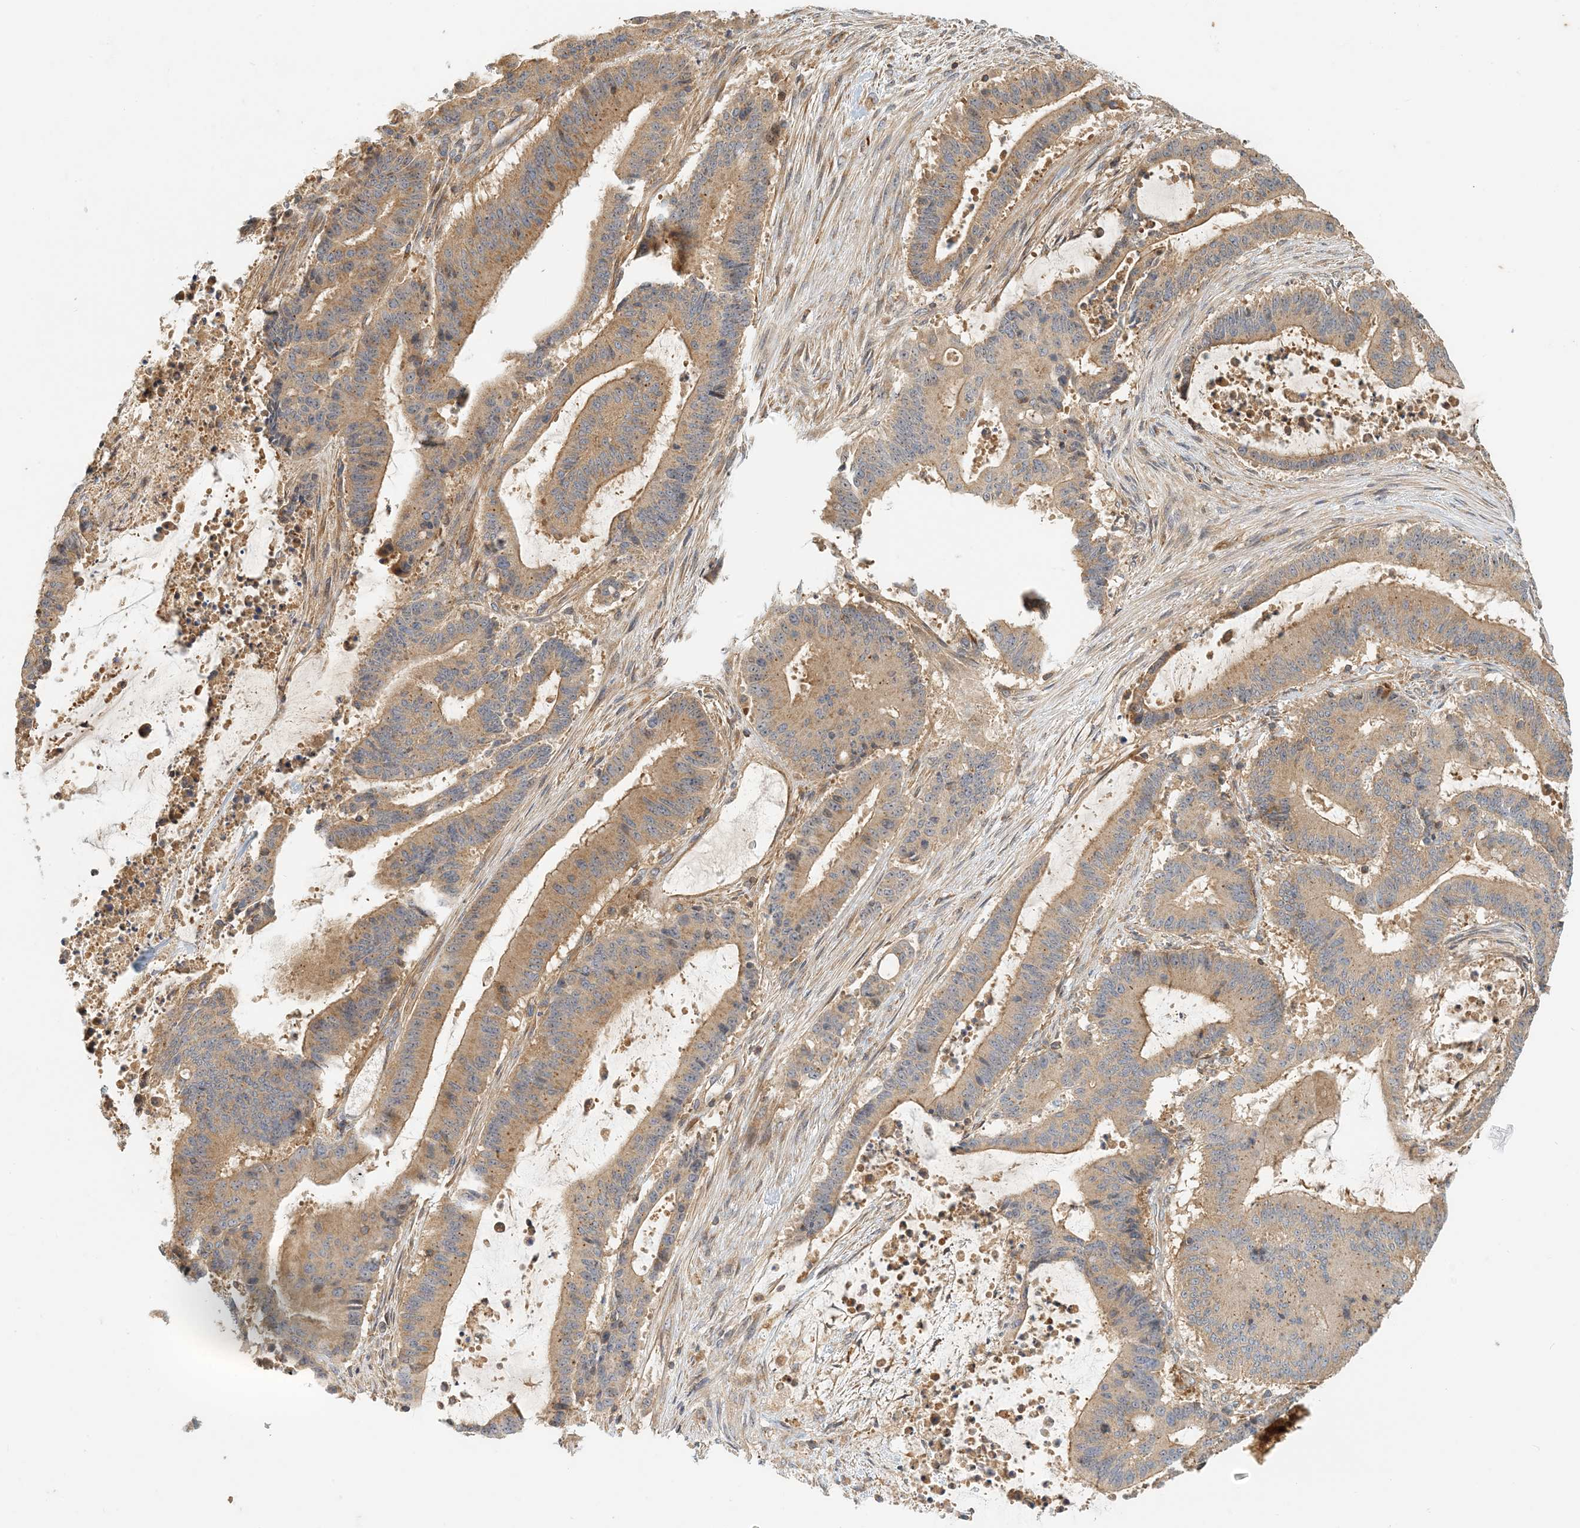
{"staining": {"intensity": "moderate", "quantity": ">75%", "location": "cytoplasmic/membranous"}, "tissue": "liver cancer", "cell_type": "Tumor cells", "image_type": "cancer", "snomed": [{"axis": "morphology", "description": "Normal tissue, NOS"}, {"axis": "morphology", "description": "Cholangiocarcinoma"}, {"axis": "topography", "description": "Liver"}, {"axis": "topography", "description": "Peripheral nerve tissue"}], "caption": "Protein expression analysis of liver cholangiocarcinoma exhibits moderate cytoplasmic/membranous expression in about >75% of tumor cells.", "gene": "COLEC11", "patient": {"sex": "female", "age": 73}}